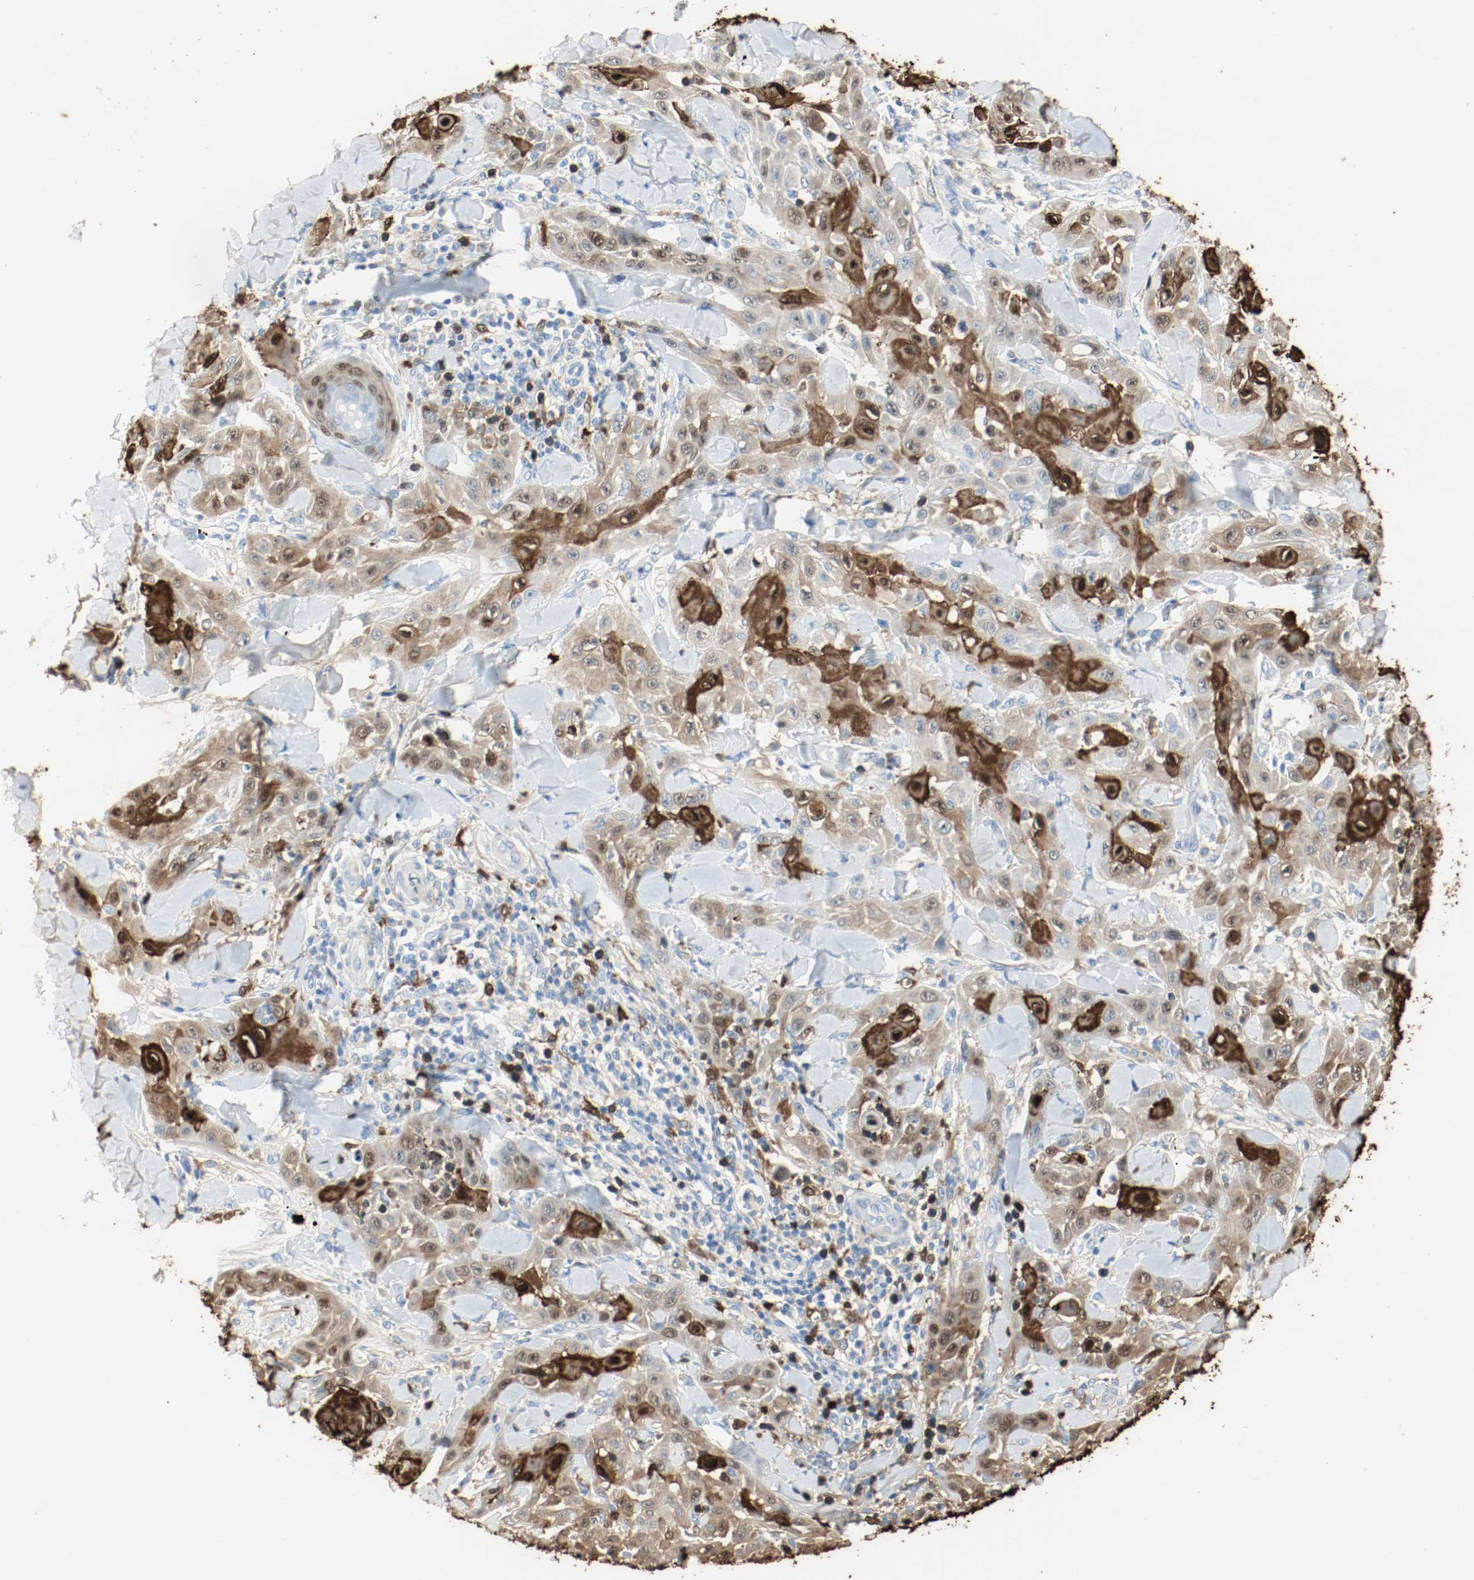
{"staining": {"intensity": "strong", "quantity": "25%-75%", "location": "cytoplasmic/membranous"}, "tissue": "skin cancer", "cell_type": "Tumor cells", "image_type": "cancer", "snomed": [{"axis": "morphology", "description": "Squamous cell carcinoma, NOS"}, {"axis": "topography", "description": "Skin"}], "caption": "A micrograph of skin cancer (squamous cell carcinoma) stained for a protein reveals strong cytoplasmic/membranous brown staining in tumor cells.", "gene": "S100A9", "patient": {"sex": "male", "age": 24}}